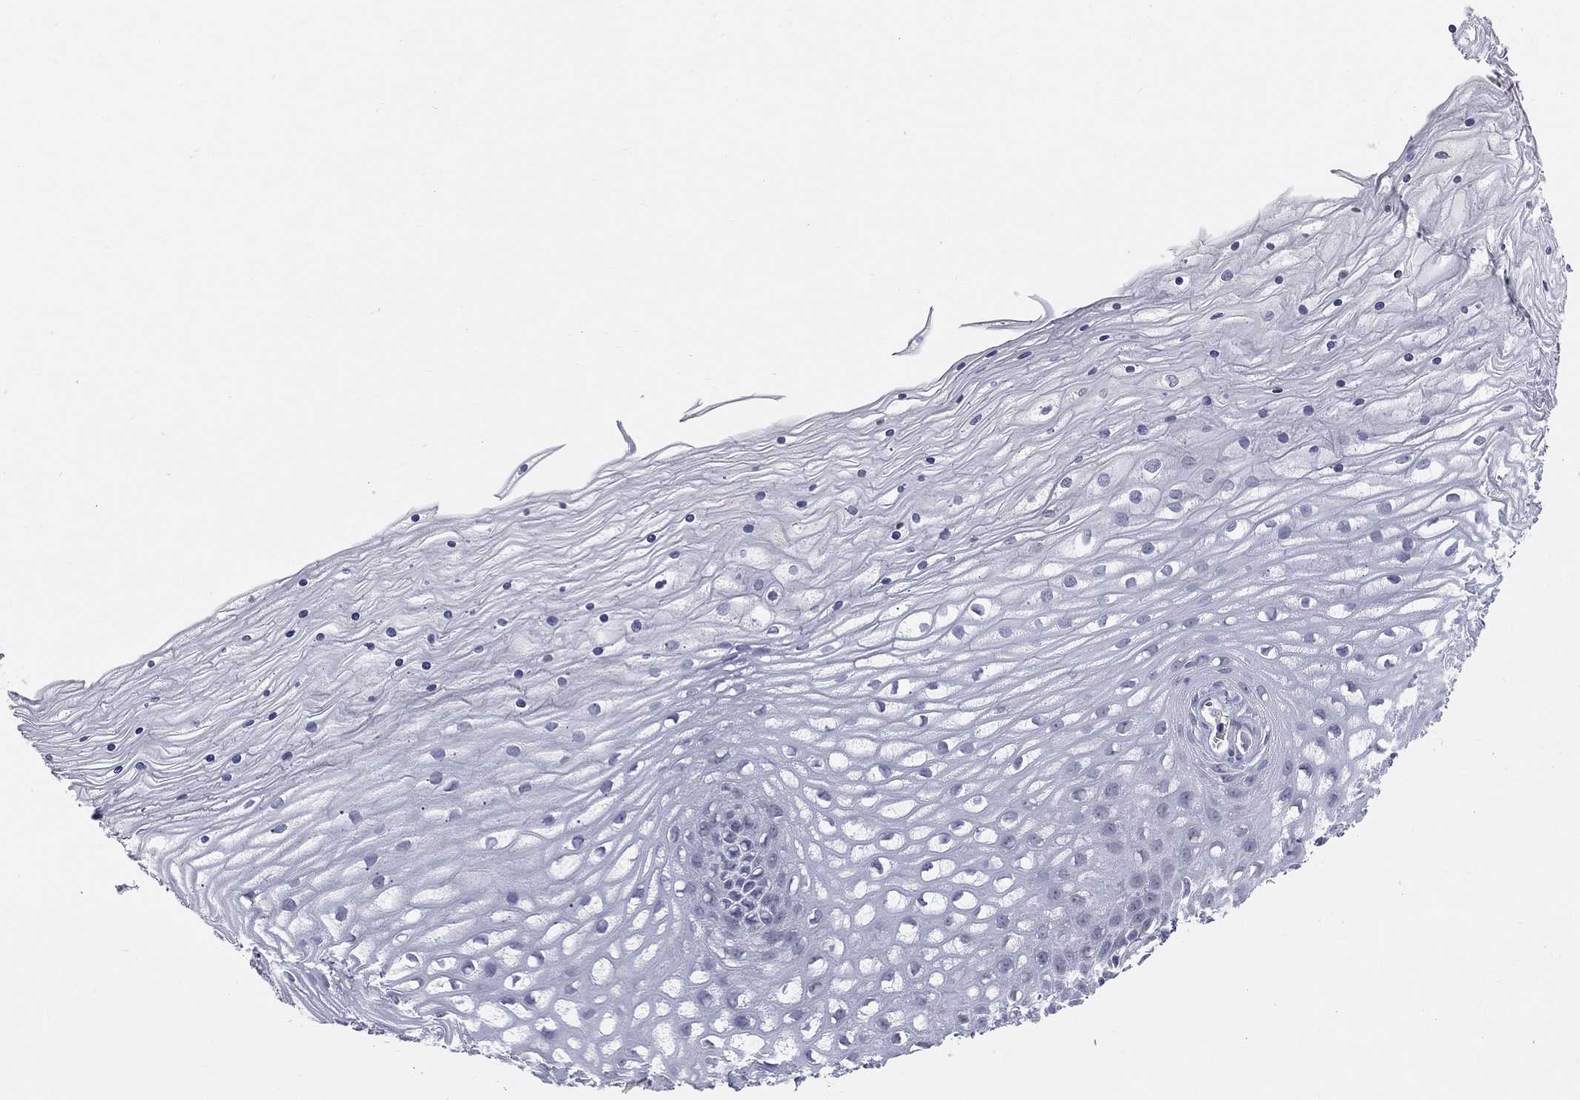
{"staining": {"intensity": "negative", "quantity": "none", "location": "none"}, "tissue": "cervix", "cell_type": "Glandular cells", "image_type": "normal", "snomed": [{"axis": "morphology", "description": "Normal tissue, NOS"}, {"axis": "topography", "description": "Cervix"}], "caption": "Immunohistochemical staining of normal human cervix demonstrates no significant staining in glandular cells.", "gene": "CD22", "patient": {"sex": "female", "age": 35}}